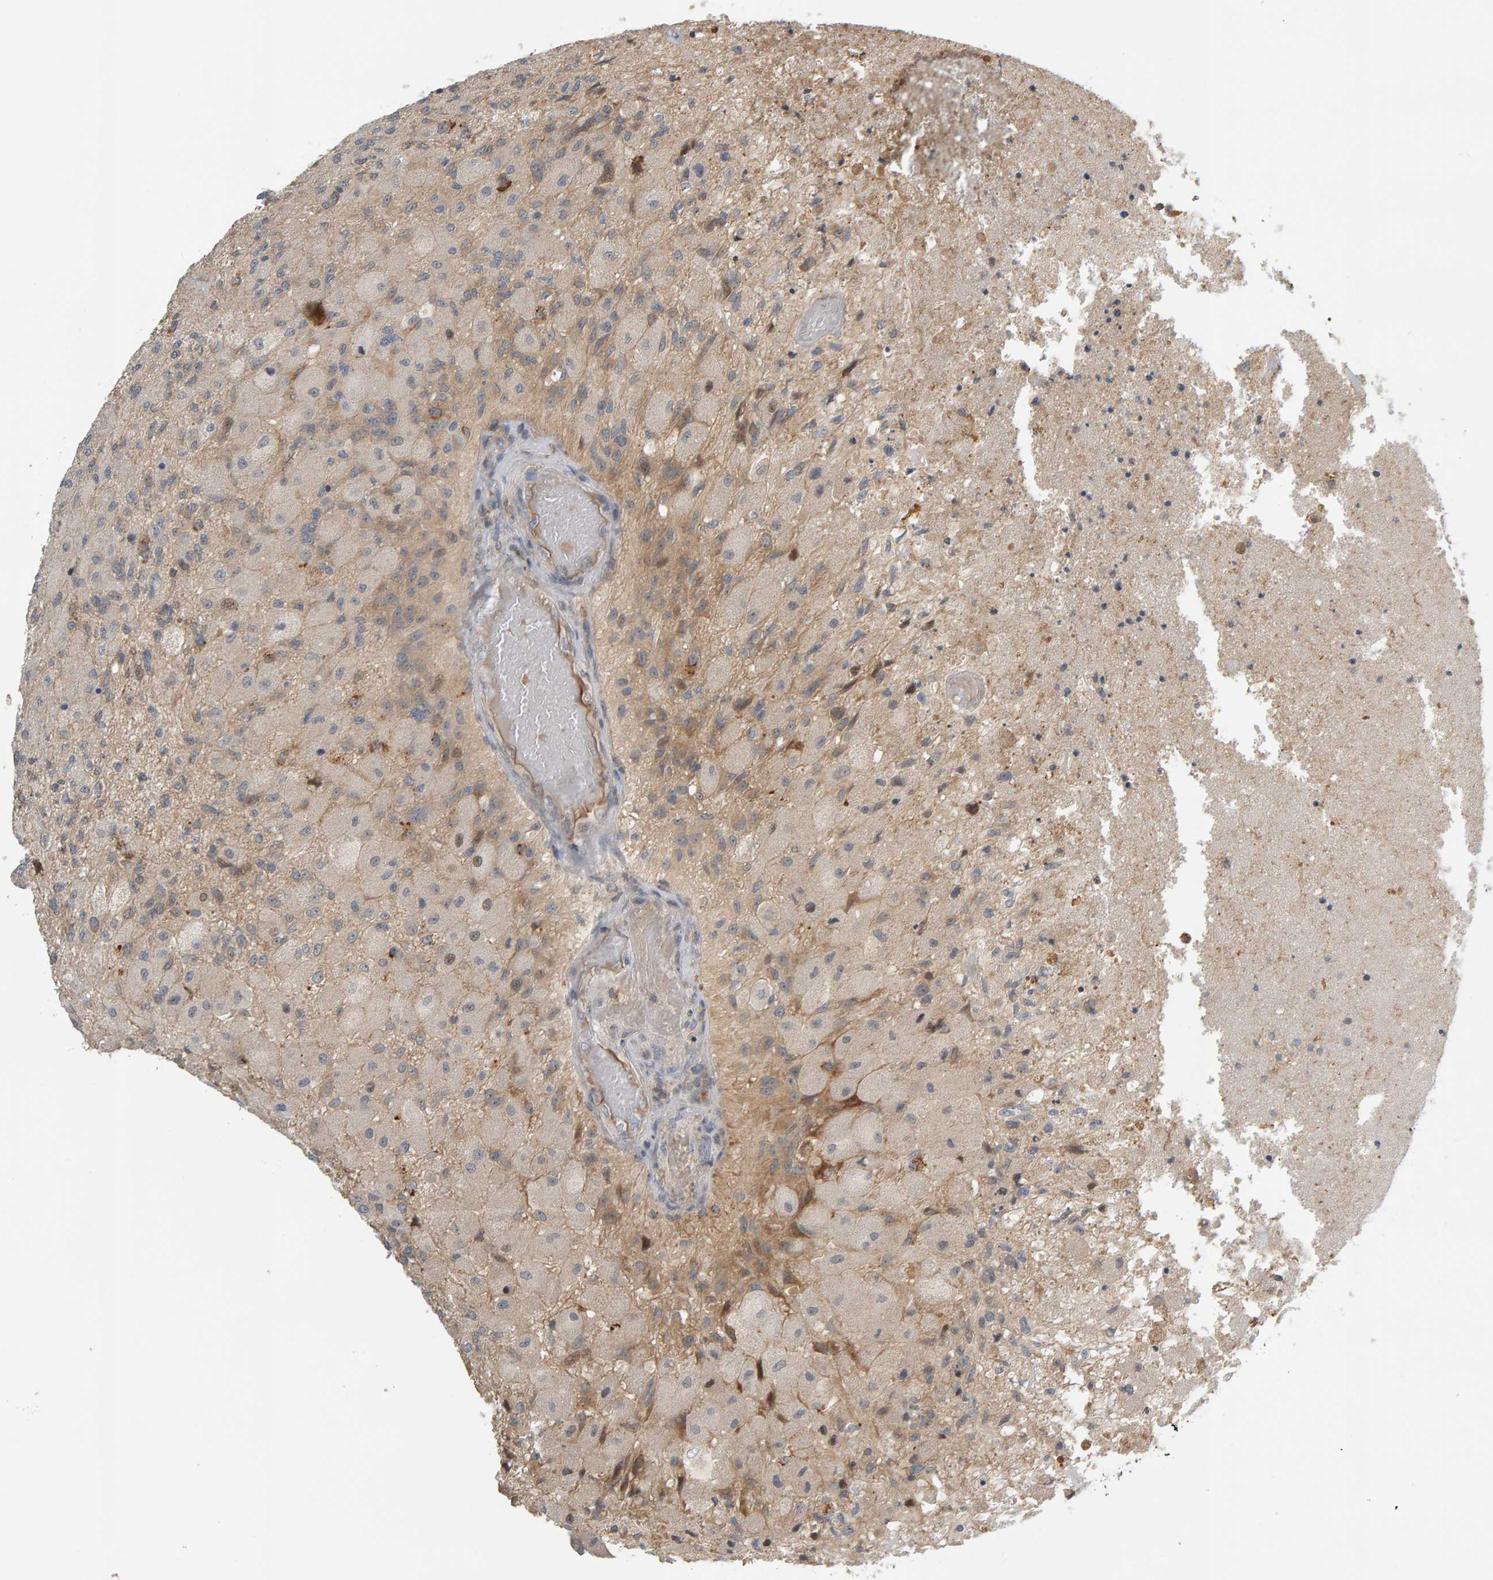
{"staining": {"intensity": "weak", "quantity": "<25%", "location": "cytoplasmic/membranous"}, "tissue": "glioma", "cell_type": "Tumor cells", "image_type": "cancer", "snomed": [{"axis": "morphology", "description": "Normal tissue, NOS"}, {"axis": "morphology", "description": "Glioma, malignant, High grade"}, {"axis": "topography", "description": "Cerebral cortex"}], "caption": "Photomicrograph shows no significant protein positivity in tumor cells of malignant glioma (high-grade).", "gene": "ZNF160", "patient": {"sex": "male", "age": 77}}